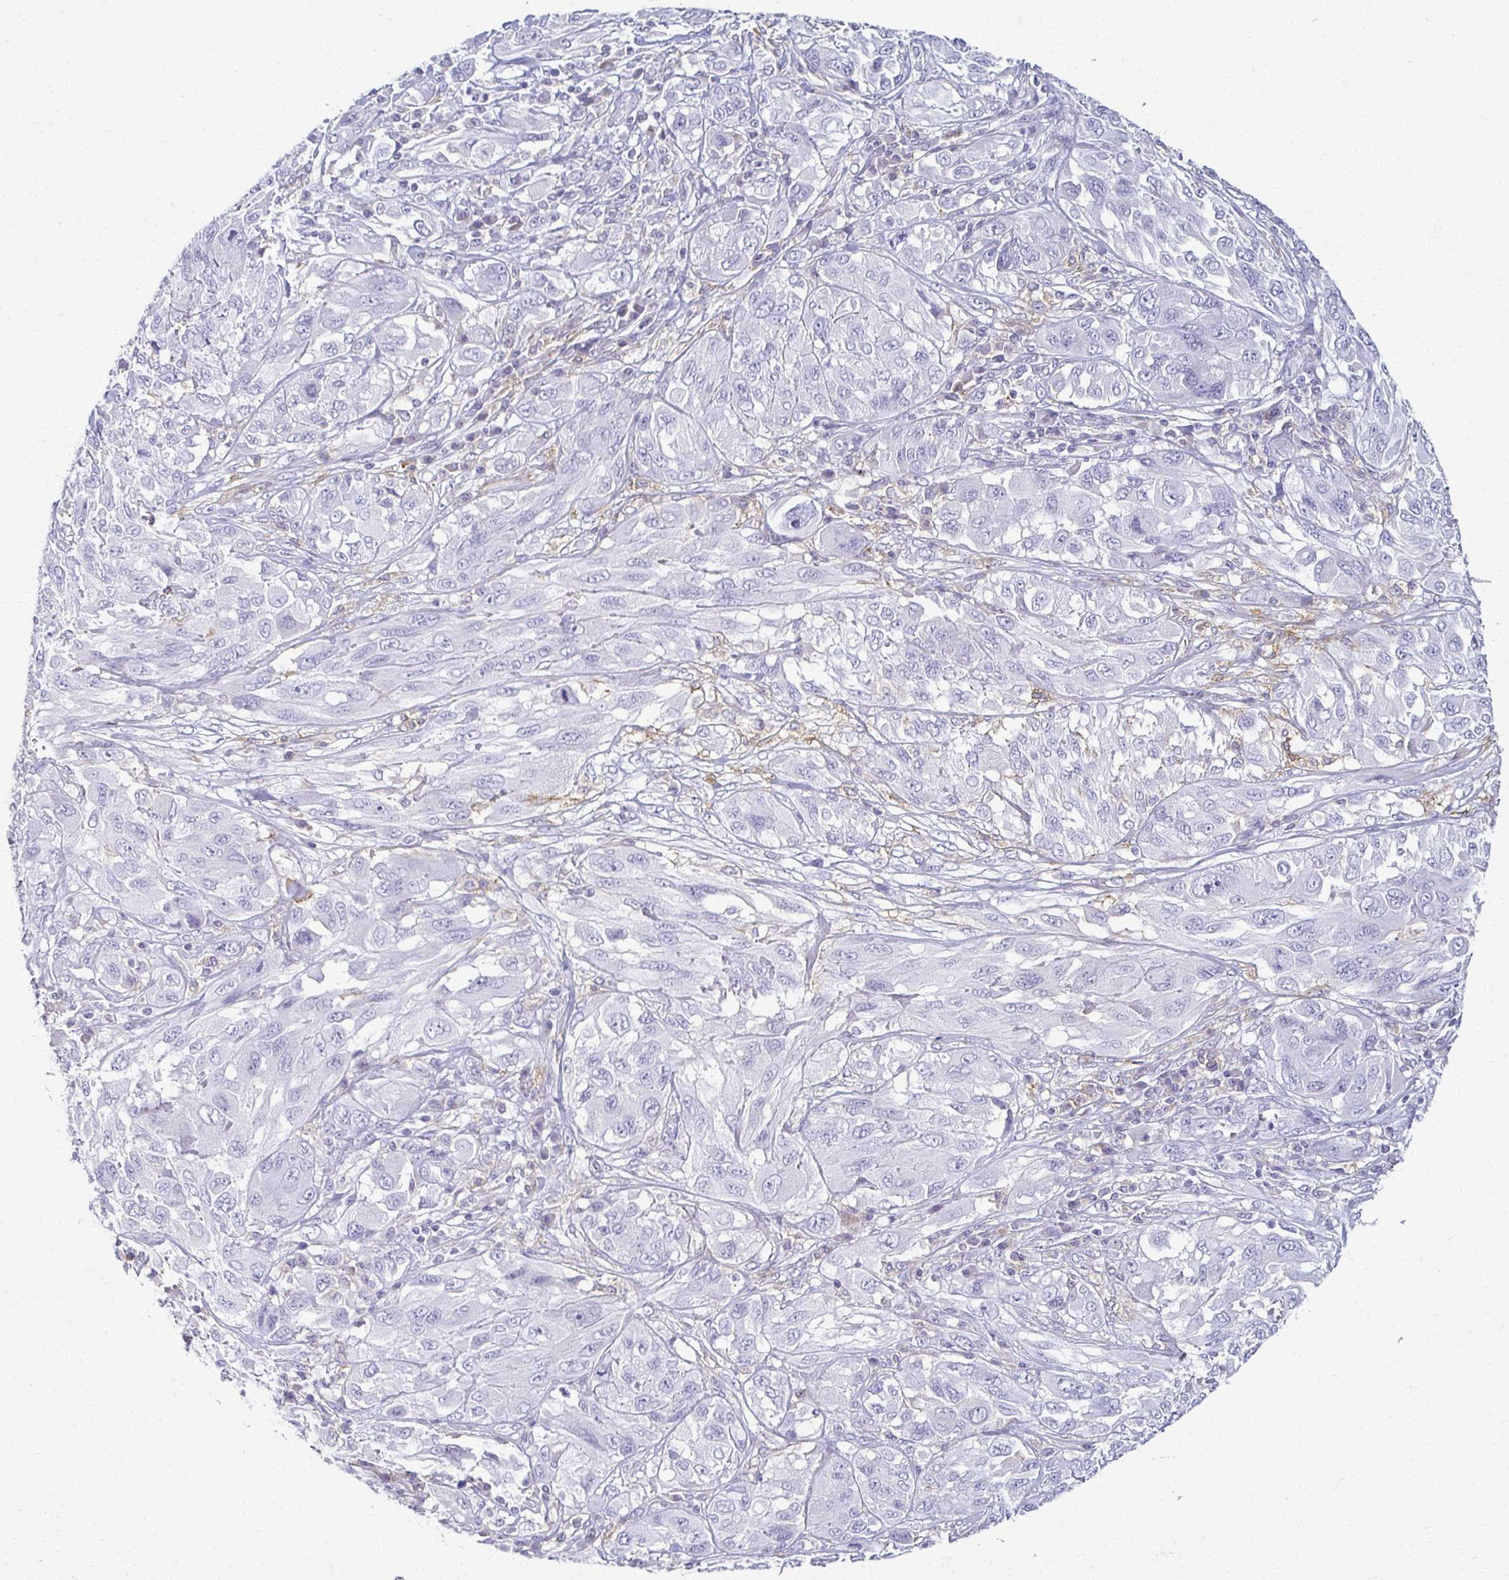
{"staining": {"intensity": "negative", "quantity": "none", "location": "none"}, "tissue": "melanoma", "cell_type": "Tumor cells", "image_type": "cancer", "snomed": [{"axis": "morphology", "description": "Malignant melanoma, NOS"}, {"axis": "topography", "description": "Skin"}], "caption": "Immunohistochemistry (IHC) of human malignant melanoma shows no expression in tumor cells. (Stains: DAB (3,3'-diaminobenzidine) immunohistochemistry with hematoxylin counter stain, Microscopy: brightfield microscopy at high magnification).", "gene": "FCGR2B", "patient": {"sex": "female", "age": 91}}